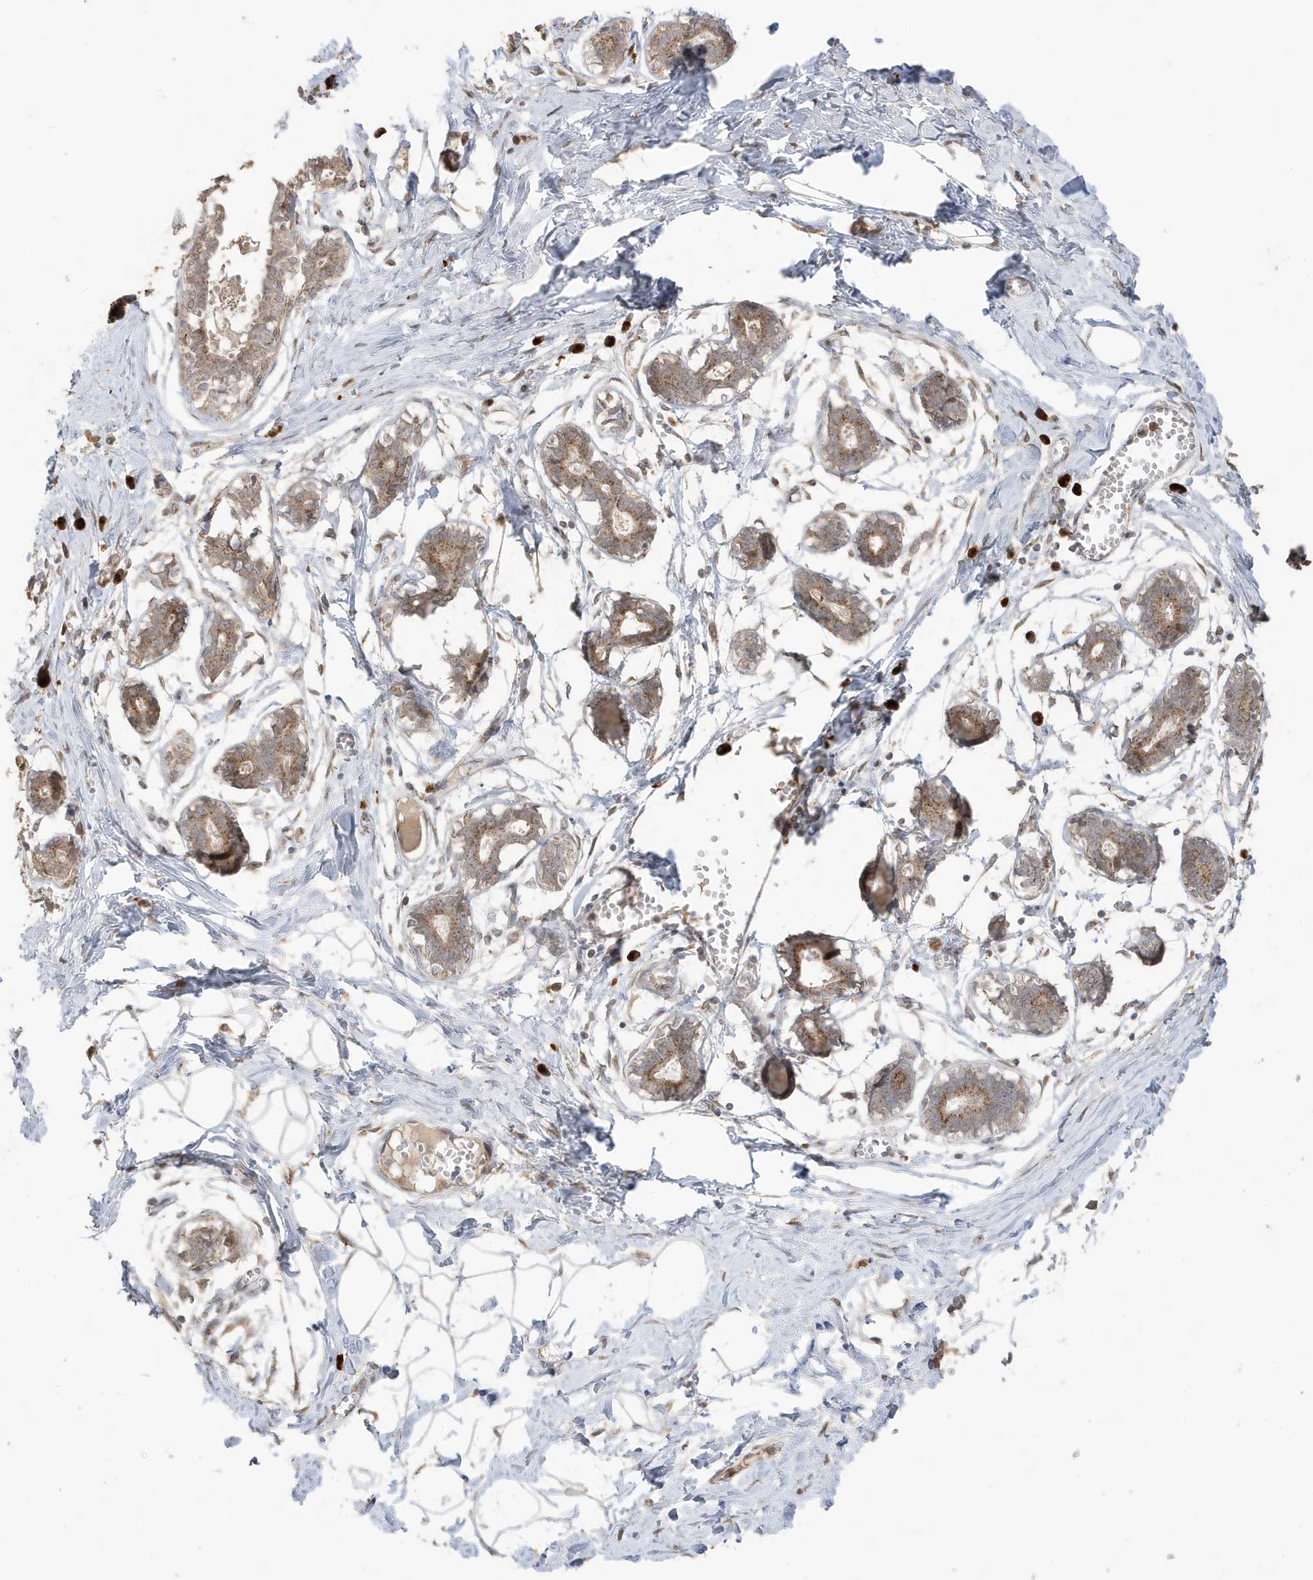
{"staining": {"intensity": "weak", "quantity": ">75%", "location": "cytoplasmic/membranous"}, "tissue": "breast", "cell_type": "Adipocytes", "image_type": "normal", "snomed": [{"axis": "morphology", "description": "Normal tissue, NOS"}, {"axis": "topography", "description": "Breast"}], "caption": "This image exhibits immunohistochemistry staining of unremarkable human breast, with low weak cytoplasmic/membranous expression in about >75% of adipocytes.", "gene": "RER1", "patient": {"sex": "female", "age": 27}}